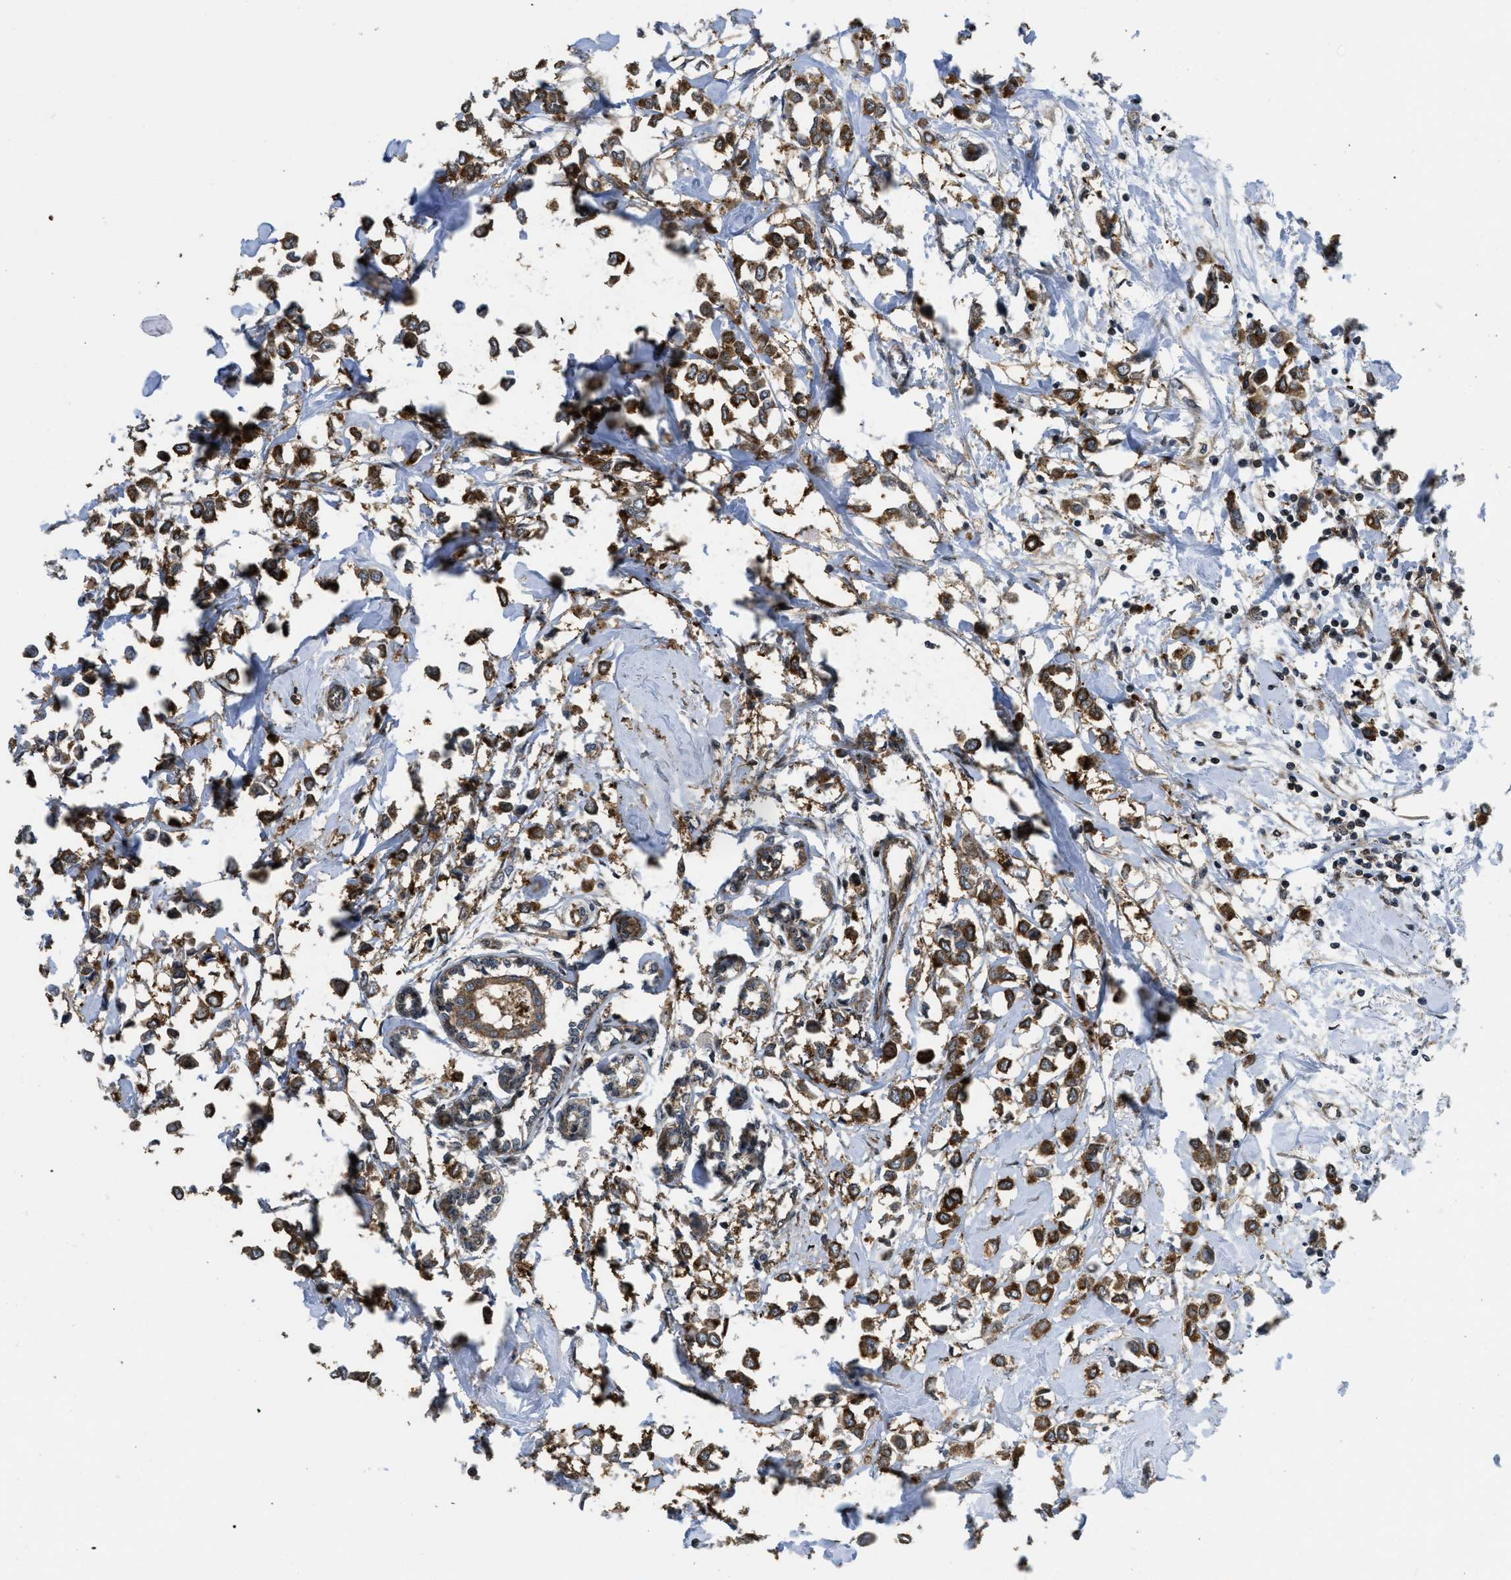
{"staining": {"intensity": "strong", "quantity": ">75%", "location": "cytoplasmic/membranous"}, "tissue": "breast cancer", "cell_type": "Tumor cells", "image_type": "cancer", "snomed": [{"axis": "morphology", "description": "Lobular carcinoma"}, {"axis": "topography", "description": "Breast"}], "caption": "This is a histology image of immunohistochemistry staining of breast lobular carcinoma, which shows strong staining in the cytoplasmic/membranous of tumor cells.", "gene": "PPP2CB", "patient": {"sex": "female", "age": 51}}